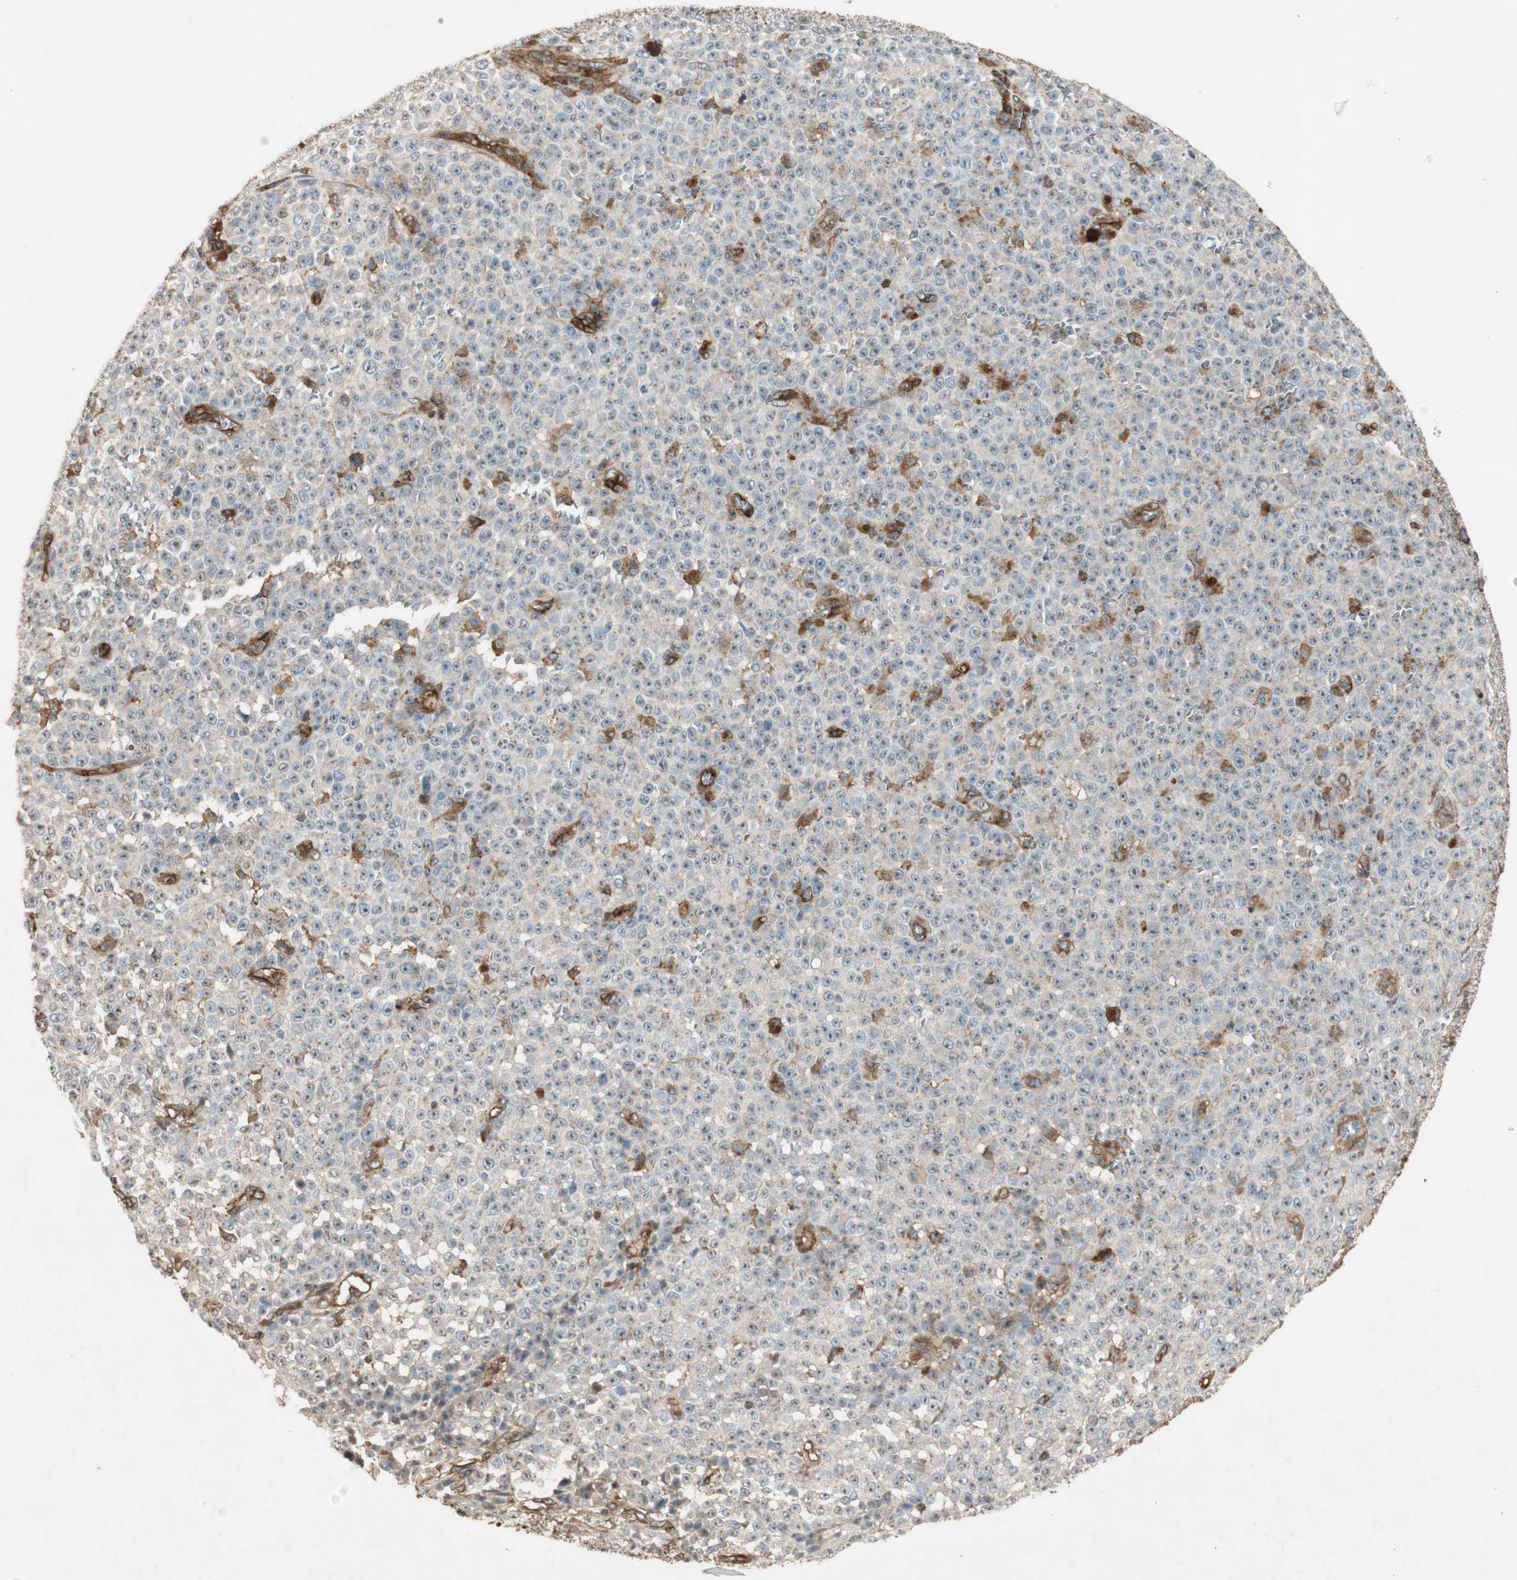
{"staining": {"intensity": "moderate", "quantity": ">75%", "location": "nuclear"}, "tissue": "melanoma", "cell_type": "Tumor cells", "image_type": "cancer", "snomed": [{"axis": "morphology", "description": "Malignant melanoma, NOS"}, {"axis": "topography", "description": "Skin"}], "caption": "High-magnification brightfield microscopy of melanoma stained with DAB (brown) and counterstained with hematoxylin (blue). tumor cells exhibit moderate nuclear expression is appreciated in about>75% of cells.", "gene": "BTN3A3", "patient": {"sex": "female", "age": 82}}